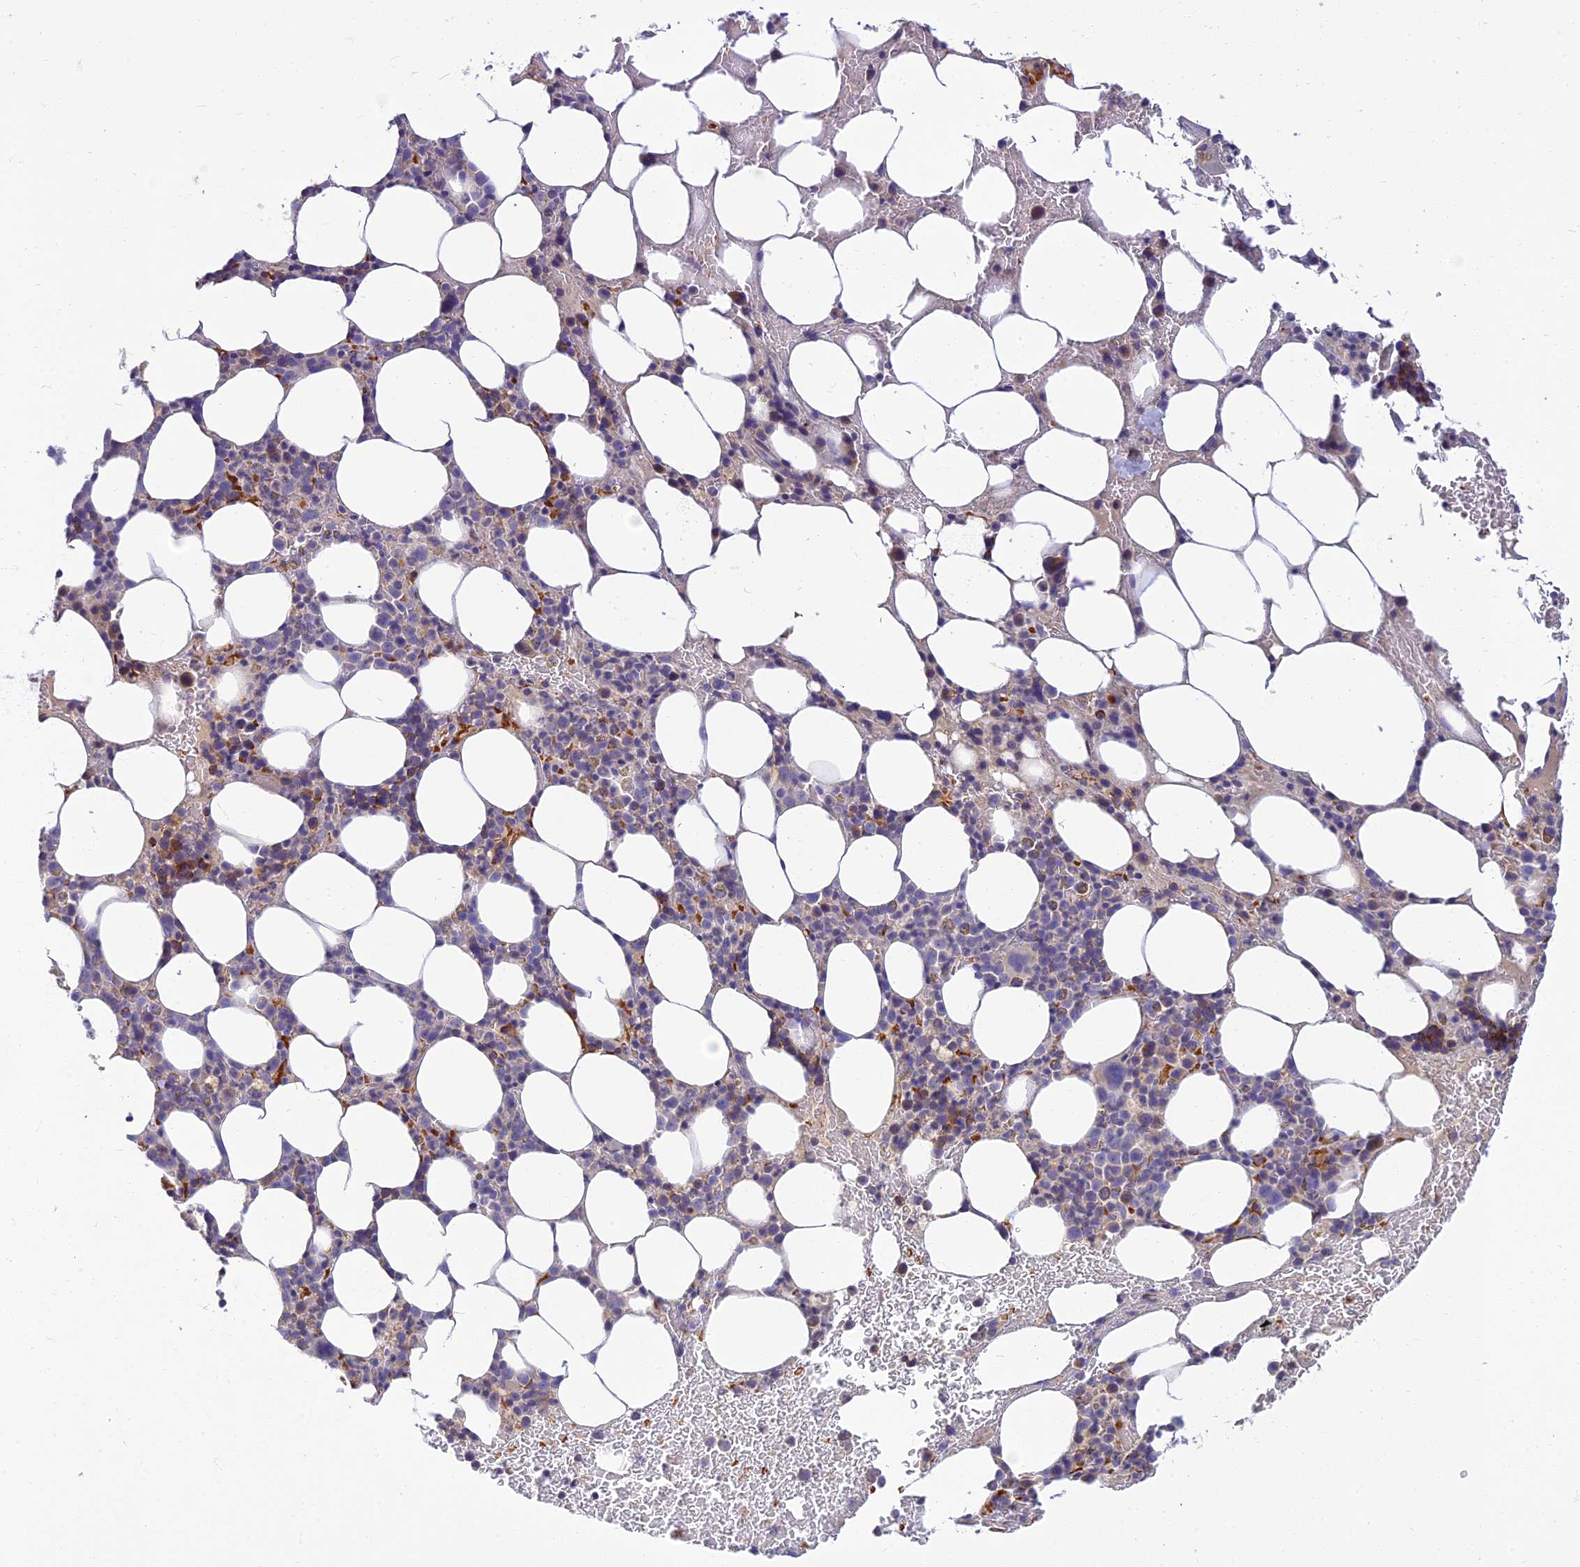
{"staining": {"intensity": "strong", "quantity": "<25%", "location": "cytoplasmic/membranous"}, "tissue": "bone marrow", "cell_type": "Hematopoietic cells", "image_type": "normal", "snomed": [{"axis": "morphology", "description": "Normal tissue, NOS"}, {"axis": "topography", "description": "Bone marrow"}], "caption": "Immunohistochemical staining of normal human bone marrow exhibits medium levels of strong cytoplasmic/membranous expression in about <25% of hematopoietic cells.", "gene": "CLIP4", "patient": {"sex": "male", "age": 78}}